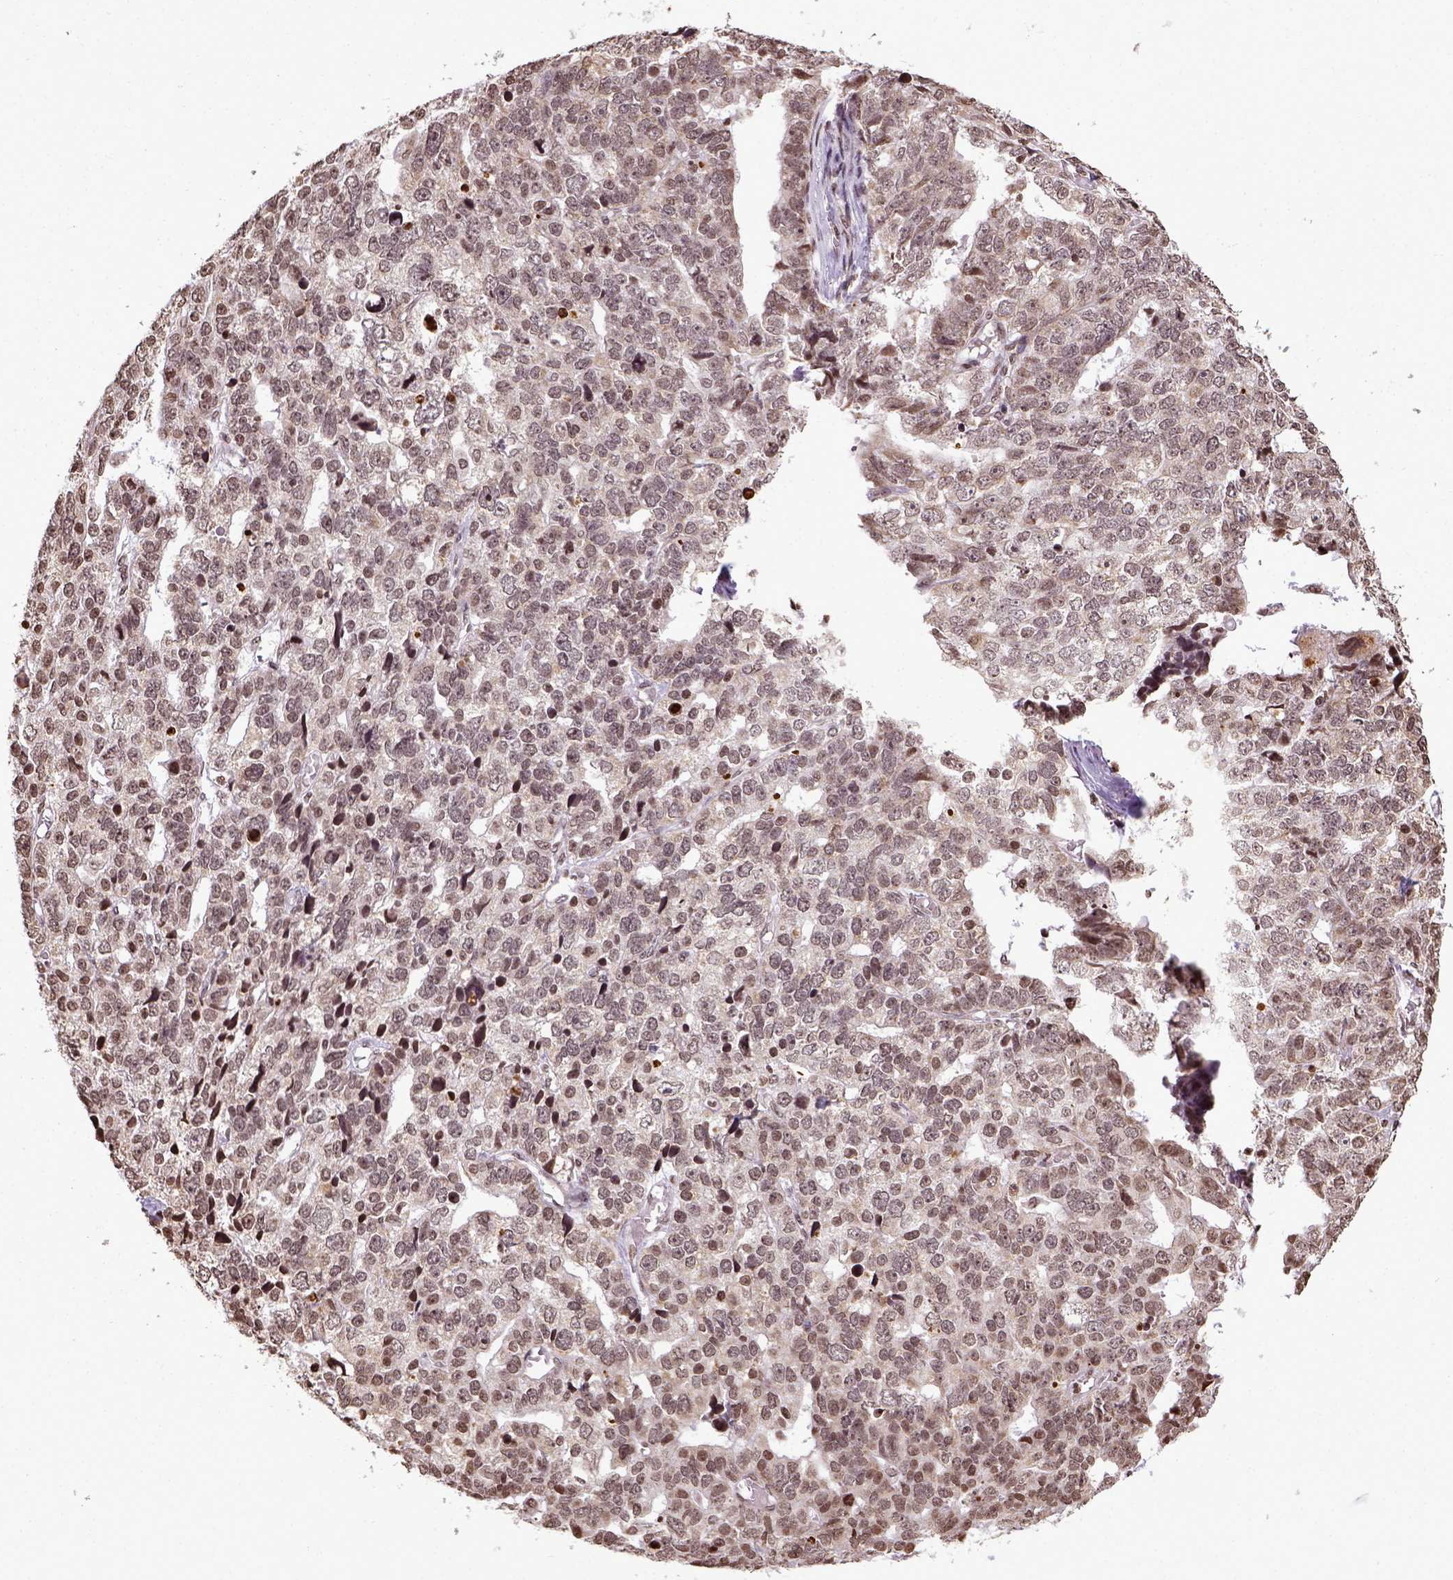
{"staining": {"intensity": "weak", "quantity": ">75%", "location": "nuclear"}, "tissue": "stomach cancer", "cell_type": "Tumor cells", "image_type": "cancer", "snomed": [{"axis": "morphology", "description": "Adenocarcinoma, NOS"}, {"axis": "topography", "description": "Stomach"}], "caption": "A brown stain labels weak nuclear staining of a protein in human stomach cancer (adenocarcinoma) tumor cells.", "gene": "ZNF75D", "patient": {"sex": "male", "age": 69}}